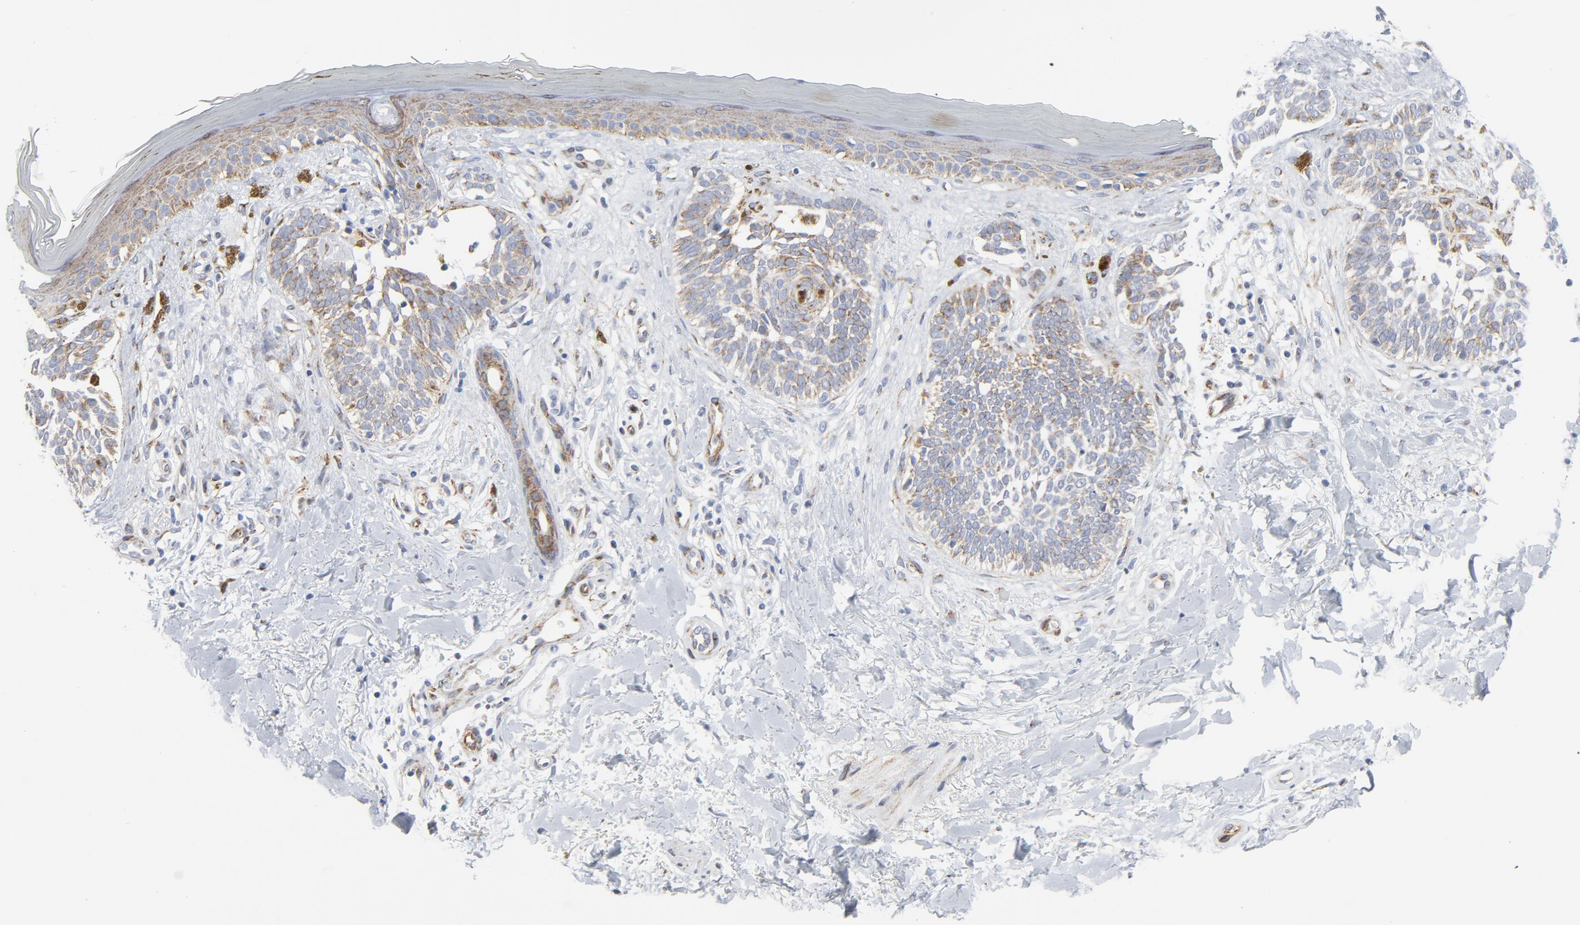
{"staining": {"intensity": "weak", "quantity": "<25%", "location": "cytoplasmic/membranous"}, "tissue": "skin cancer", "cell_type": "Tumor cells", "image_type": "cancer", "snomed": [{"axis": "morphology", "description": "Normal tissue, NOS"}, {"axis": "morphology", "description": "Basal cell carcinoma"}, {"axis": "topography", "description": "Skin"}], "caption": "Protein analysis of skin cancer displays no significant expression in tumor cells. The staining was performed using DAB (3,3'-diaminobenzidine) to visualize the protein expression in brown, while the nuclei were stained in blue with hematoxylin (Magnification: 20x).", "gene": "TUBB1", "patient": {"sex": "female", "age": 58}}